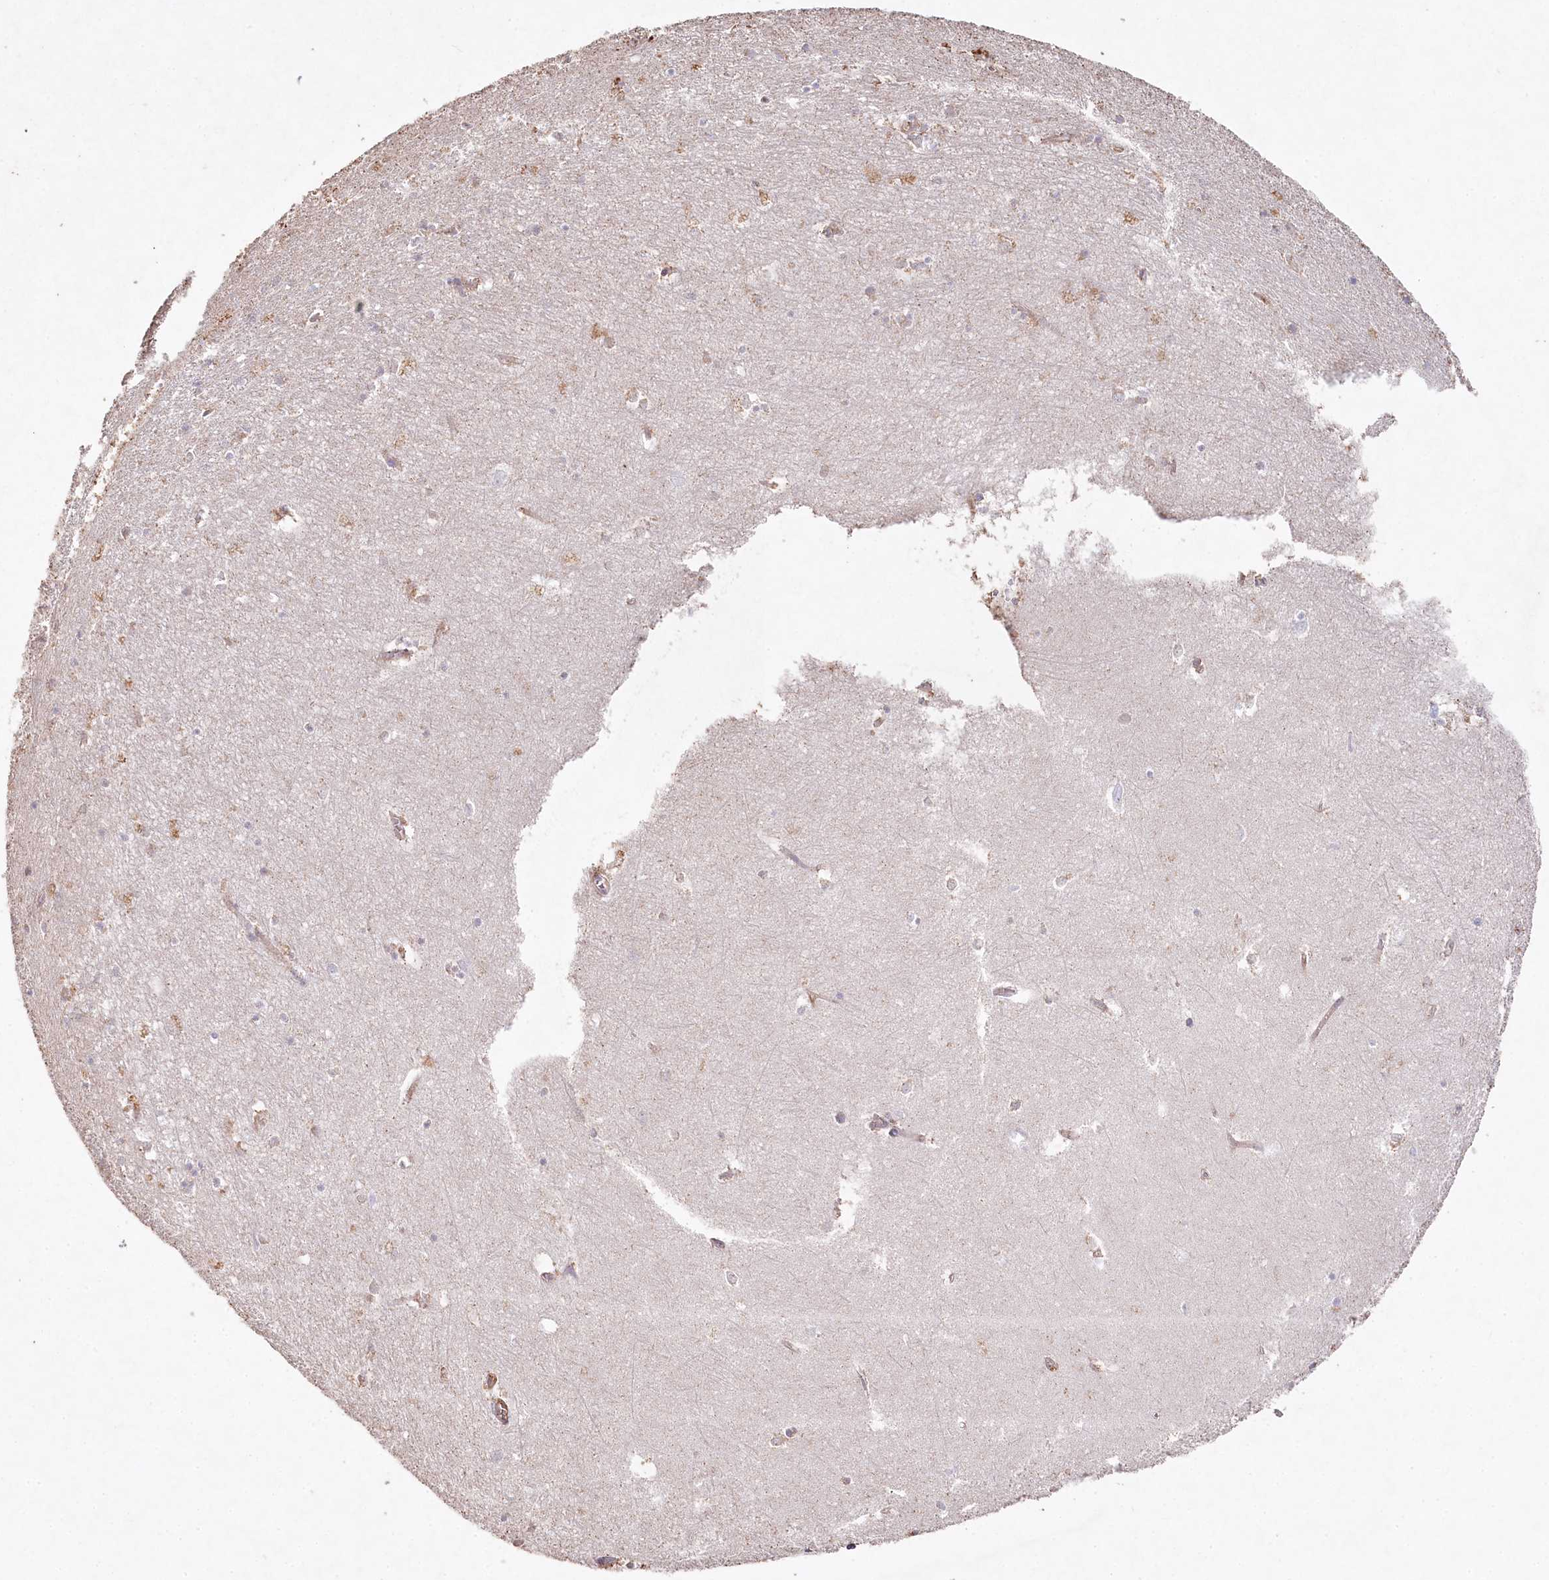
{"staining": {"intensity": "negative", "quantity": "none", "location": "none"}, "tissue": "hippocampus", "cell_type": "Glial cells", "image_type": "normal", "snomed": [{"axis": "morphology", "description": "Normal tissue, NOS"}, {"axis": "topography", "description": "Hippocampus"}], "caption": "DAB (3,3'-diaminobenzidine) immunohistochemical staining of unremarkable hippocampus reveals no significant positivity in glial cells. (Immunohistochemistry (ihc), brightfield microscopy, high magnification).", "gene": "RBP5", "patient": {"sex": "female", "age": 64}}